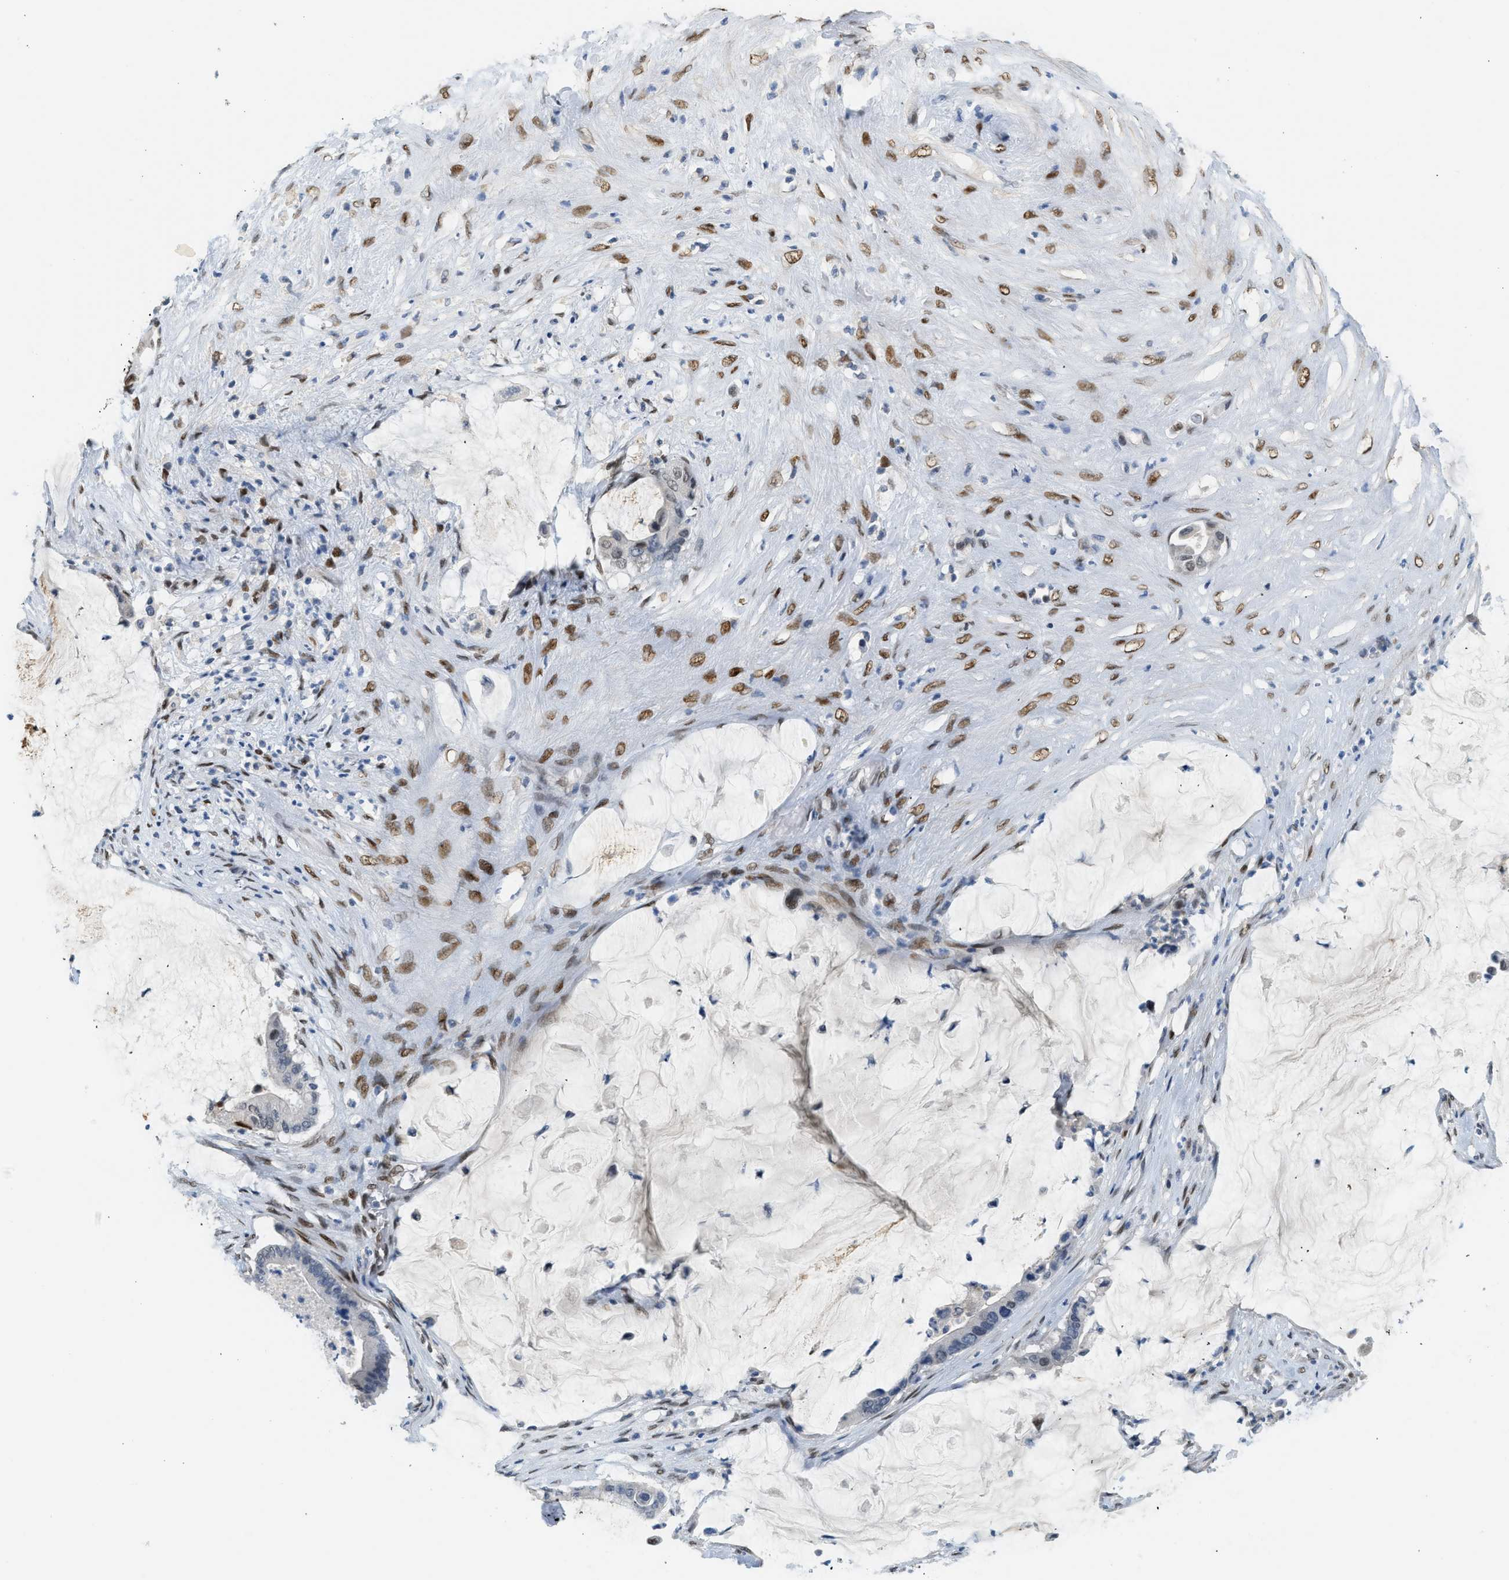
{"staining": {"intensity": "weak", "quantity": "<25%", "location": "nuclear"}, "tissue": "pancreatic cancer", "cell_type": "Tumor cells", "image_type": "cancer", "snomed": [{"axis": "morphology", "description": "Adenocarcinoma, NOS"}, {"axis": "topography", "description": "Pancreas"}], "caption": "Protein analysis of adenocarcinoma (pancreatic) reveals no significant positivity in tumor cells. (DAB (3,3'-diaminobenzidine) immunohistochemistry with hematoxylin counter stain).", "gene": "ZBTB20", "patient": {"sex": "male", "age": 41}}